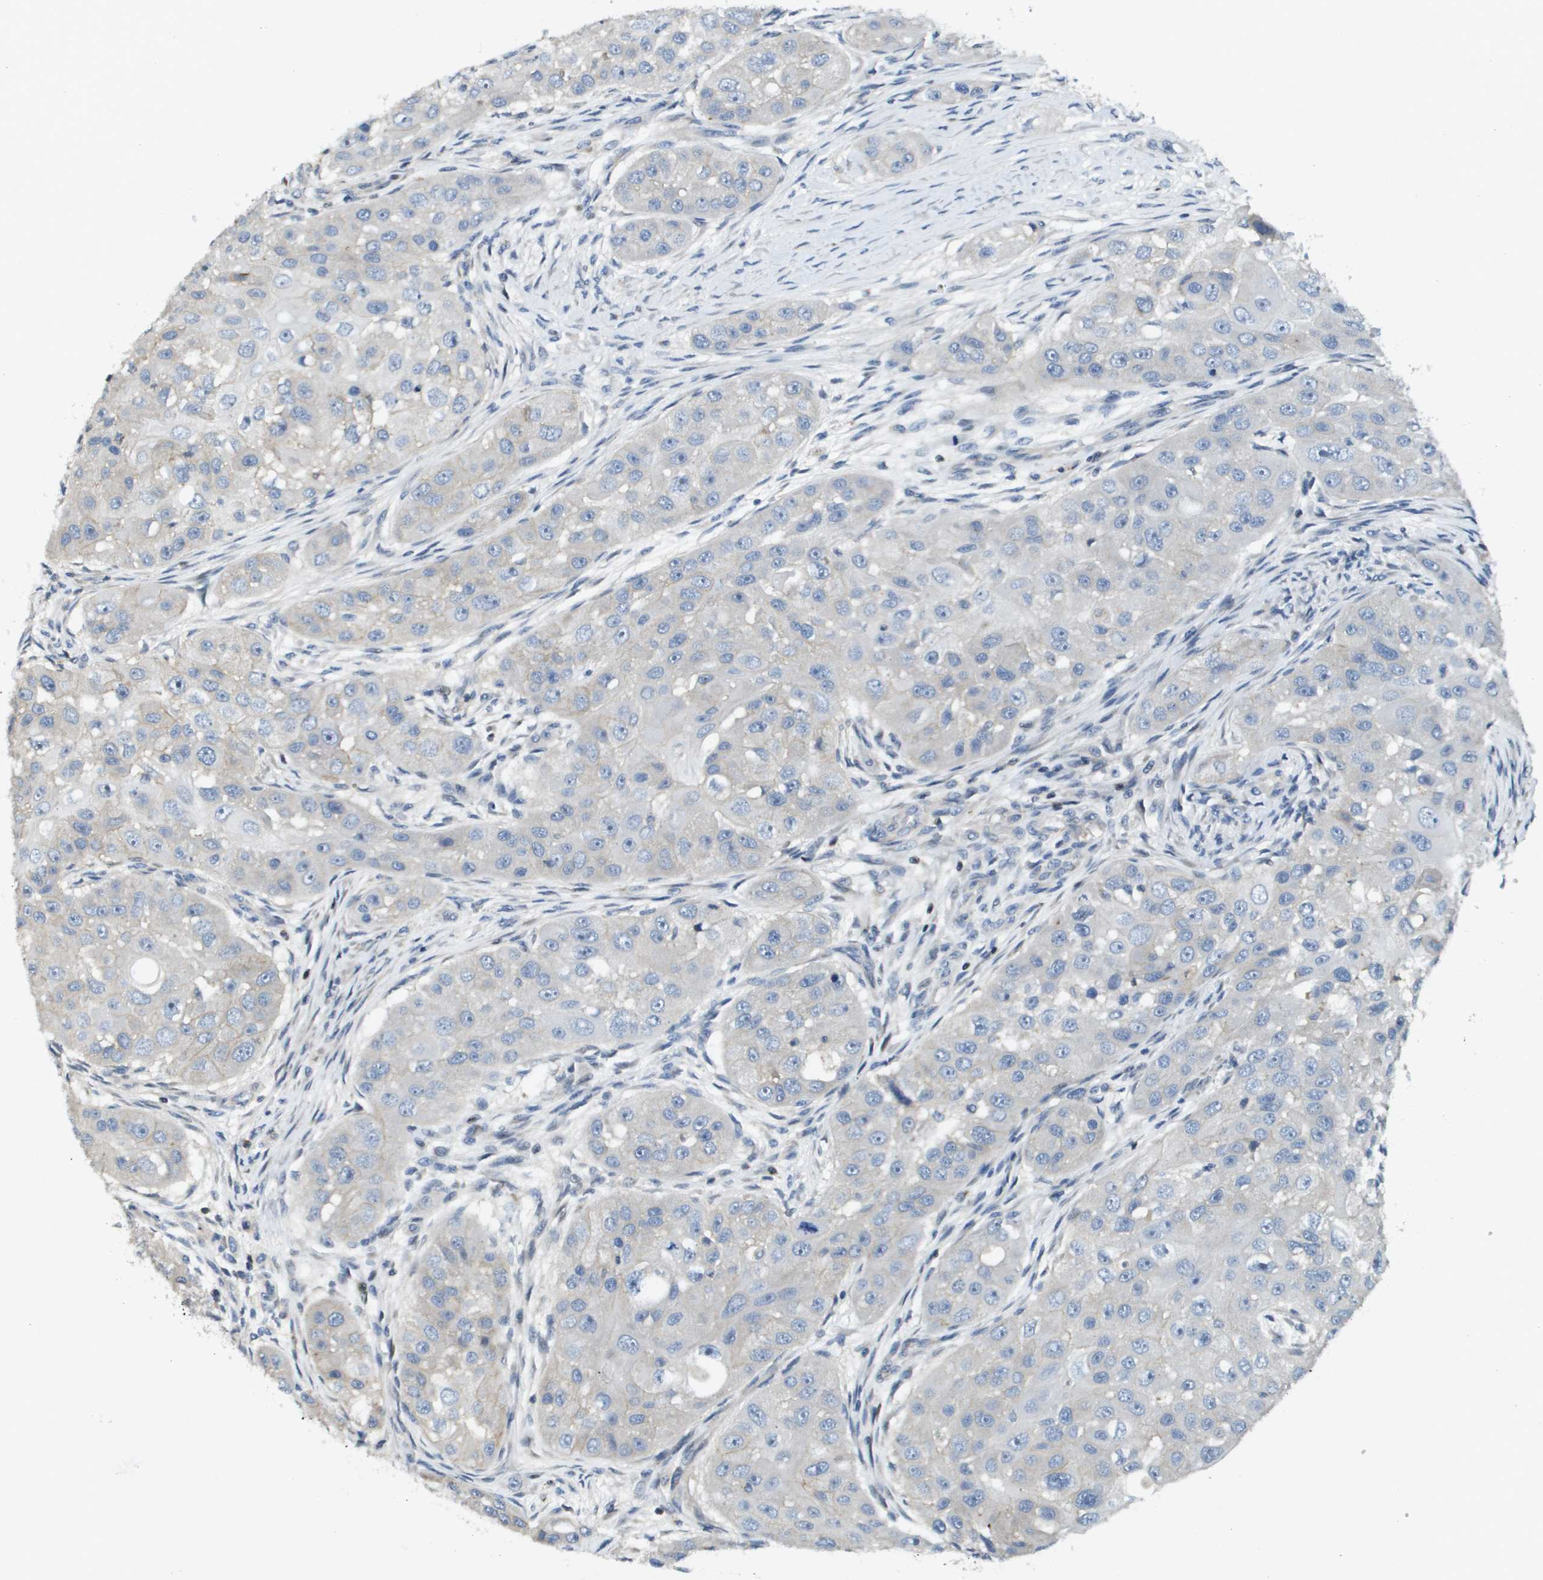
{"staining": {"intensity": "negative", "quantity": "none", "location": "none"}, "tissue": "head and neck cancer", "cell_type": "Tumor cells", "image_type": "cancer", "snomed": [{"axis": "morphology", "description": "Normal tissue, NOS"}, {"axis": "morphology", "description": "Squamous cell carcinoma, NOS"}, {"axis": "topography", "description": "Skeletal muscle"}, {"axis": "topography", "description": "Head-Neck"}], "caption": "An IHC image of head and neck cancer is shown. There is no staining in tumor cells of head and neck cancer.", "gene": "SCN4B", "patient": {"sex": "male", "age": 51}}